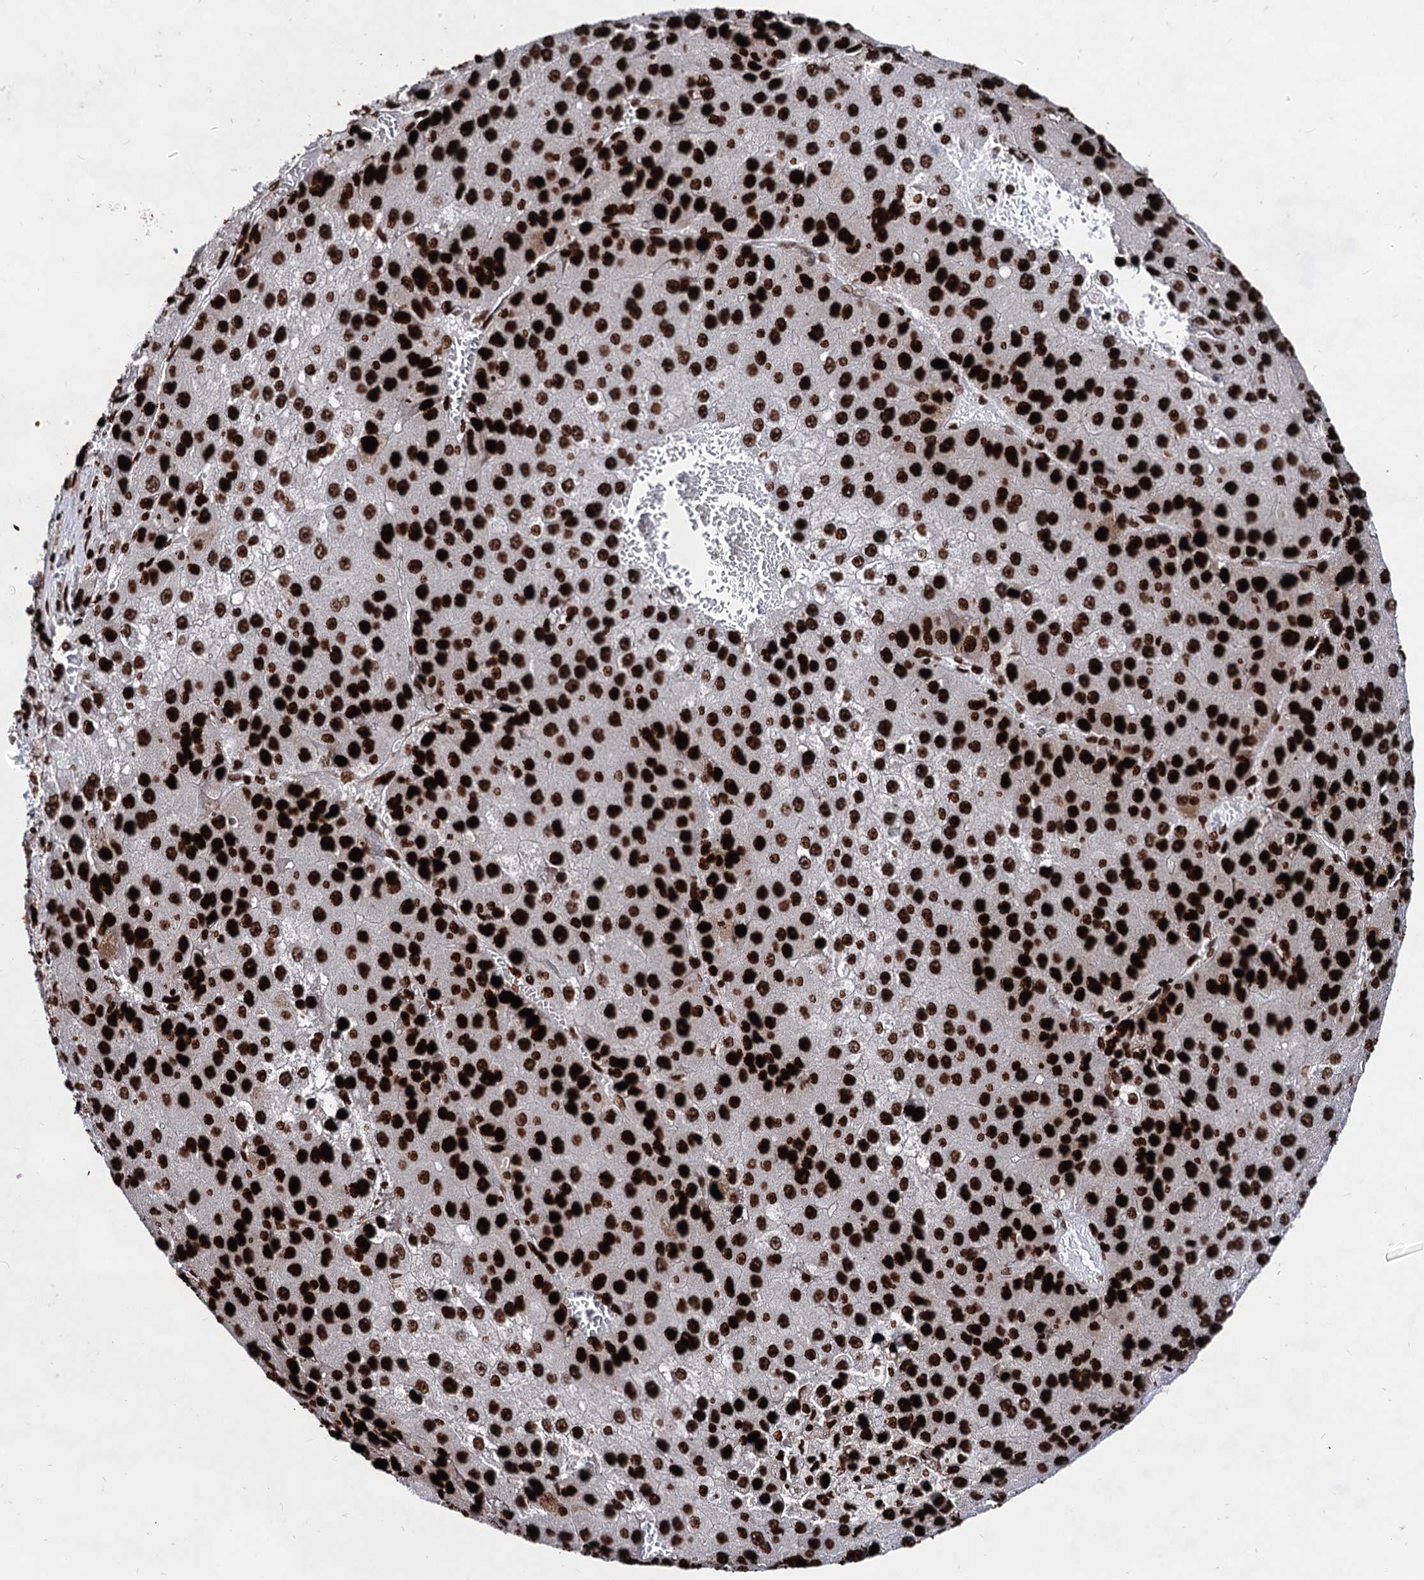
{"staining": {"intensity": "strong", "quantity": ">75%", "location": "nuclear"}, "tissue": "liver cancer", "cell_type": "Tumor cells", "image_type": "cancer", "snomed": [{"axis": "morphology", "description": "Carcinoma, Hepatocellular, NOS"}, {"axis": "topography", "description": "Liver"}], "caption": "IHC (DAB) staining of human liver hepatocellular carcinoma exhibits strong nuclear protein positivity in about >75% of tumor cells.", "gene": "HMGB2", "patient": {"sex": "female", "age": 73}}